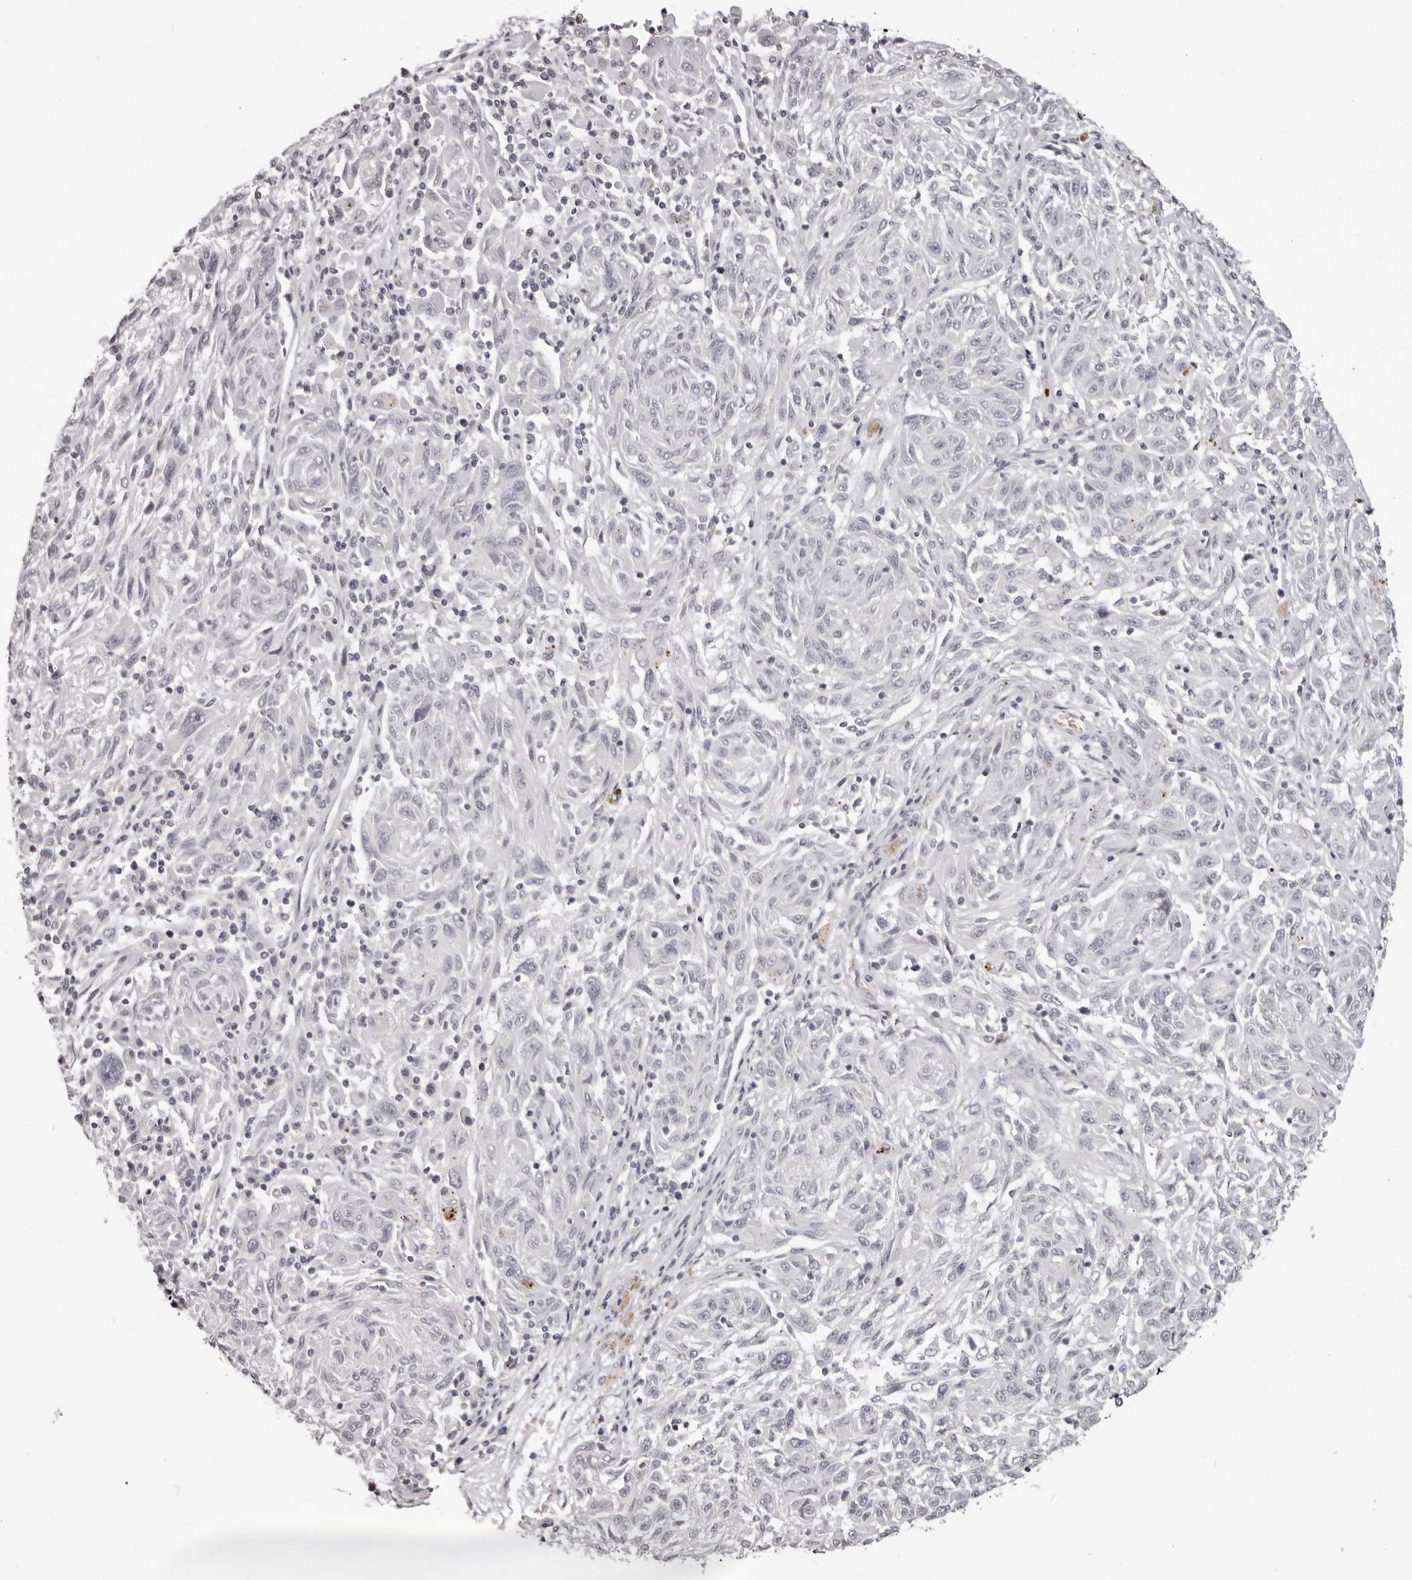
{"staining": {"intensity": "negative", "quantity": "none", "location": "none"}, "tissue": "melanoma", "cell_type": "Tumor cells", "image_type": "cancer", "snomed": [{"axis": "morphology", "description": "Malignant melanoma, NOS"}, {"axis": "topography", "description": "Skin"}], "caption": "This is an IHC micrograph of melanoma. There is no expression in tumor cells.", "gene": "C8orf74", "patient": {"sex": "male", "age": 53}}